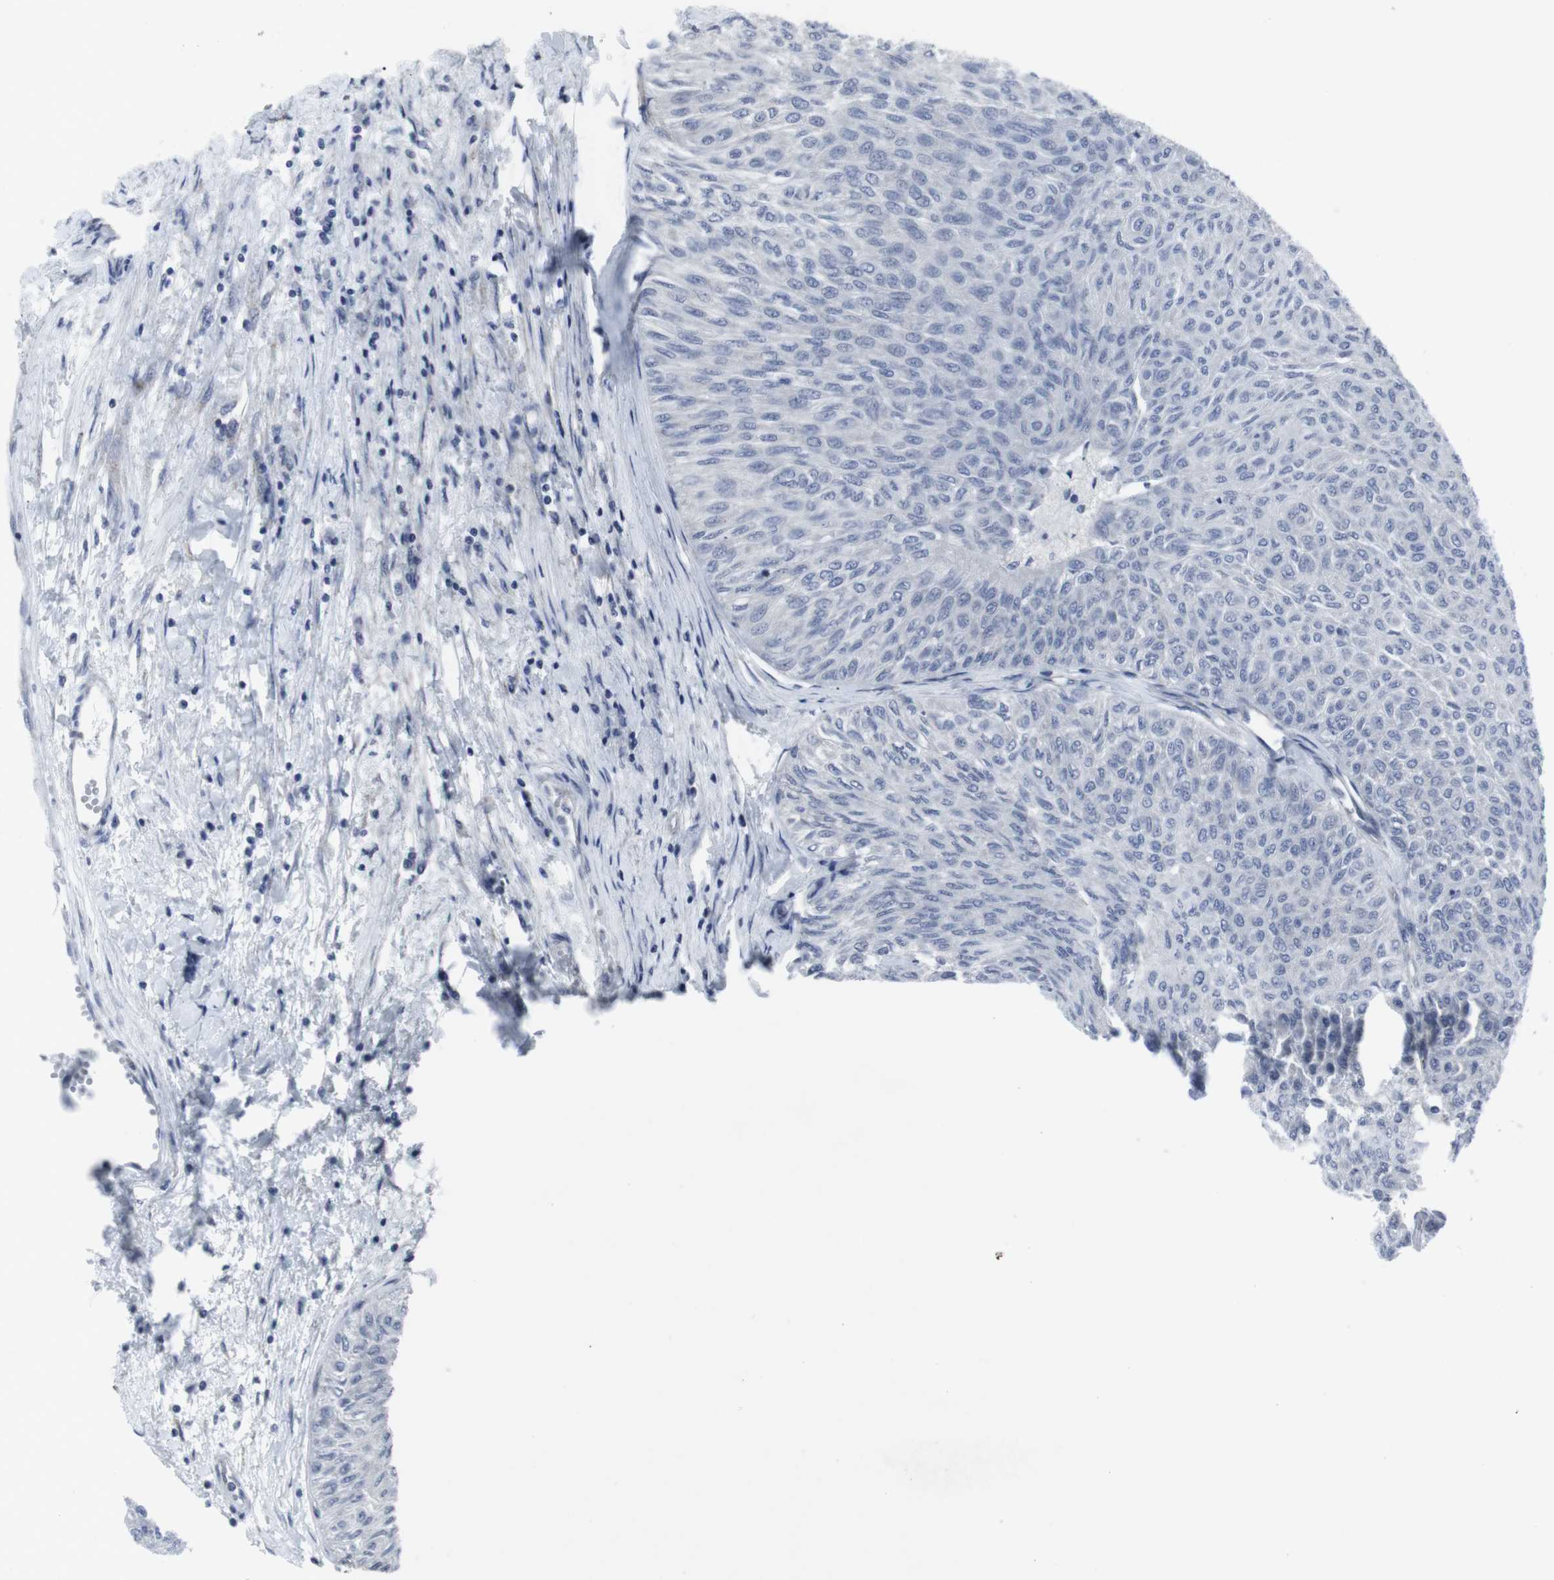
{"staining": {"intensity": "negative", "quantity": "none", "location": "none"}, "tissue": "urothelial cancer", "cell_type": "Tumor cells", "image_type": "cancer", "snomed": [{"axis": "morphology", "description": "Urothelial carcinoma, Low grade"}, {"axis": "topography", "description": "Urinary bladder"}], "caption": "Immunohistochemistry micrograph of human urothelial cancer stained for a protein (brown), which shows no staining in tumor cells.", "gene": "GEMIN2", "patient": {"sex": "male", "age": 78}}